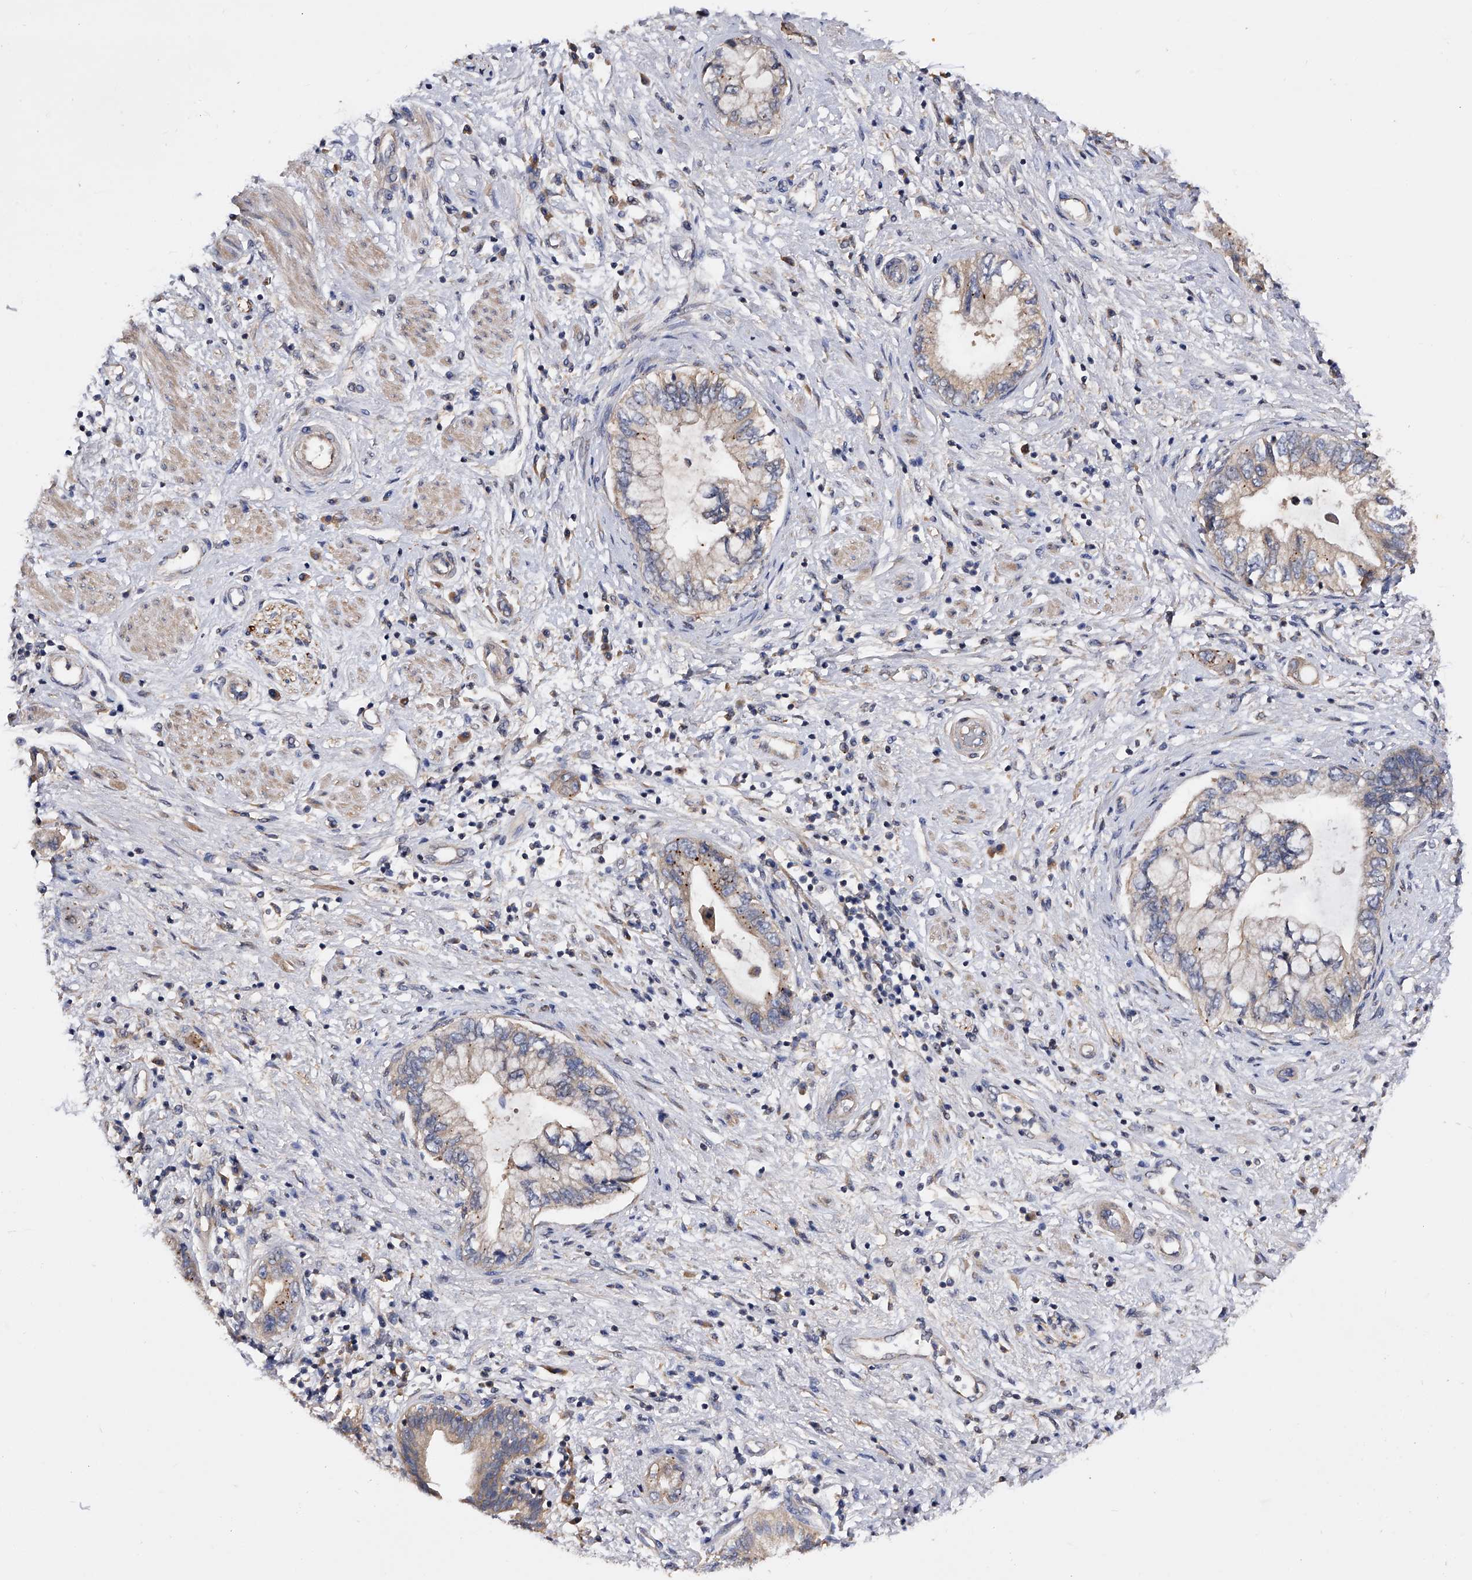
{"staining": {"intensity": "weak", "quantity": "<25%", "location": "cytoplasmic/membranous"}, "tissue": "pancreatic cancer", "cell_type": "Tumor cells", "image_type": "cancer", "snomed": [{"axis": "morphology", "description": "Adenocarcinoma, NOS"}, {"axis": "topography", "description": "Pancreas"}], "caption": "This is an immunohistochemistry (IHC) photomicrograph of human pancreatic cancer (adenocarcinoma). There is no expression in tumor cells.", "gene": "ARL4C", "patient": {"sex": "female", "age": 73}}